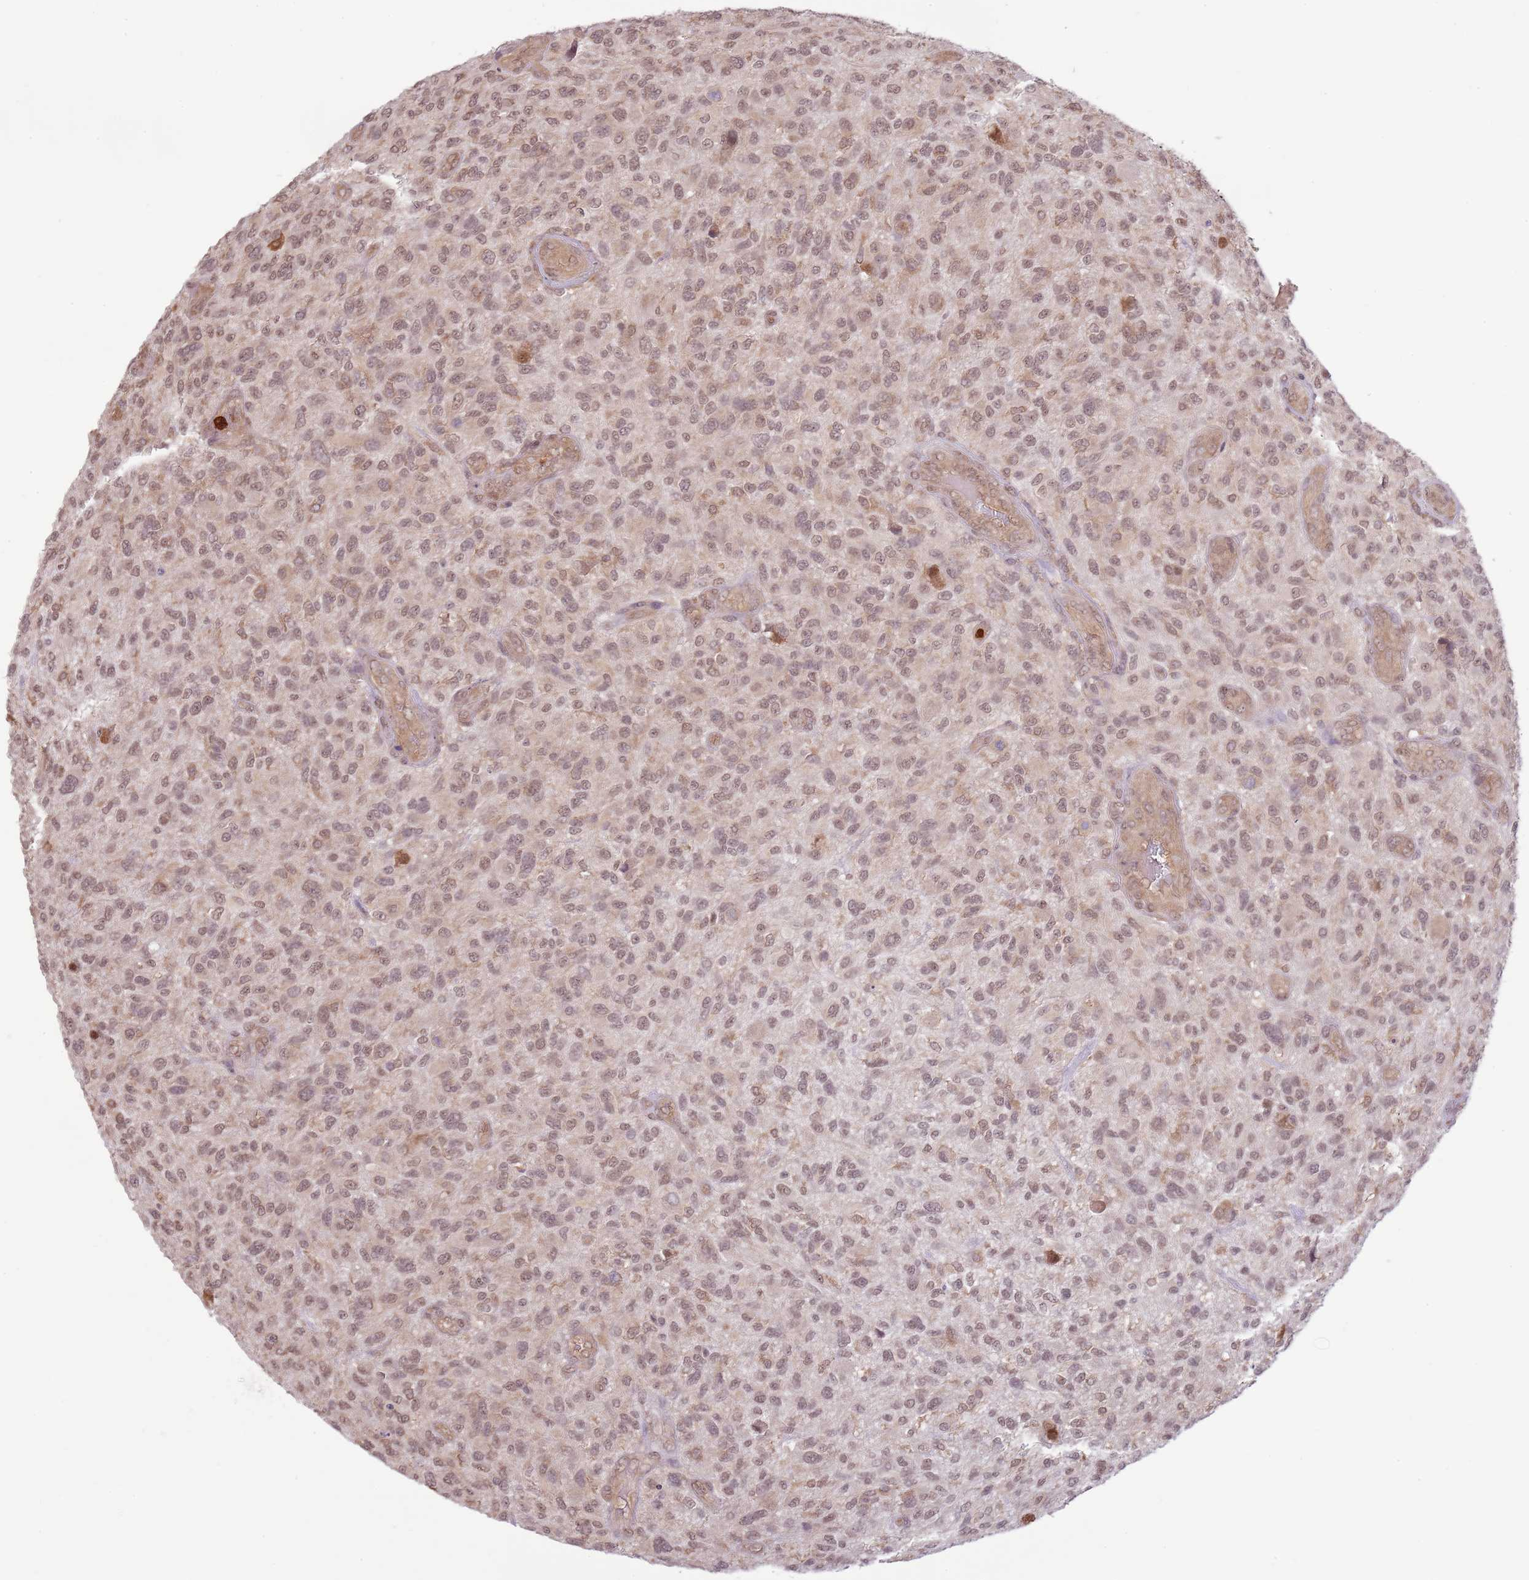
{"staining": {"intensity": "moderate", "quantity": ">75%", "location": "nuclear"}, "tissue": "glioma", "cell_type": "Tumor cells", "image_type": "cancer", "snomed": [{"axis": "morphology", "description": "Glioma, malignant, High grade"}, {"axis": "topography", "description": "Brain"}], "caption": "Tumor cells reveal medium levels of moderate nuclear positivity in approximately >75% of cells in high-grade glioma (malignant). The staining is performed using DAB (3,3'-diaminobenzidine) brown chromogen to label protein expression. The nuclei are counter-stained blue using hematoxylin.", "gene": "AMIGO1", "patient": {"sex": "male", "age": 47}}